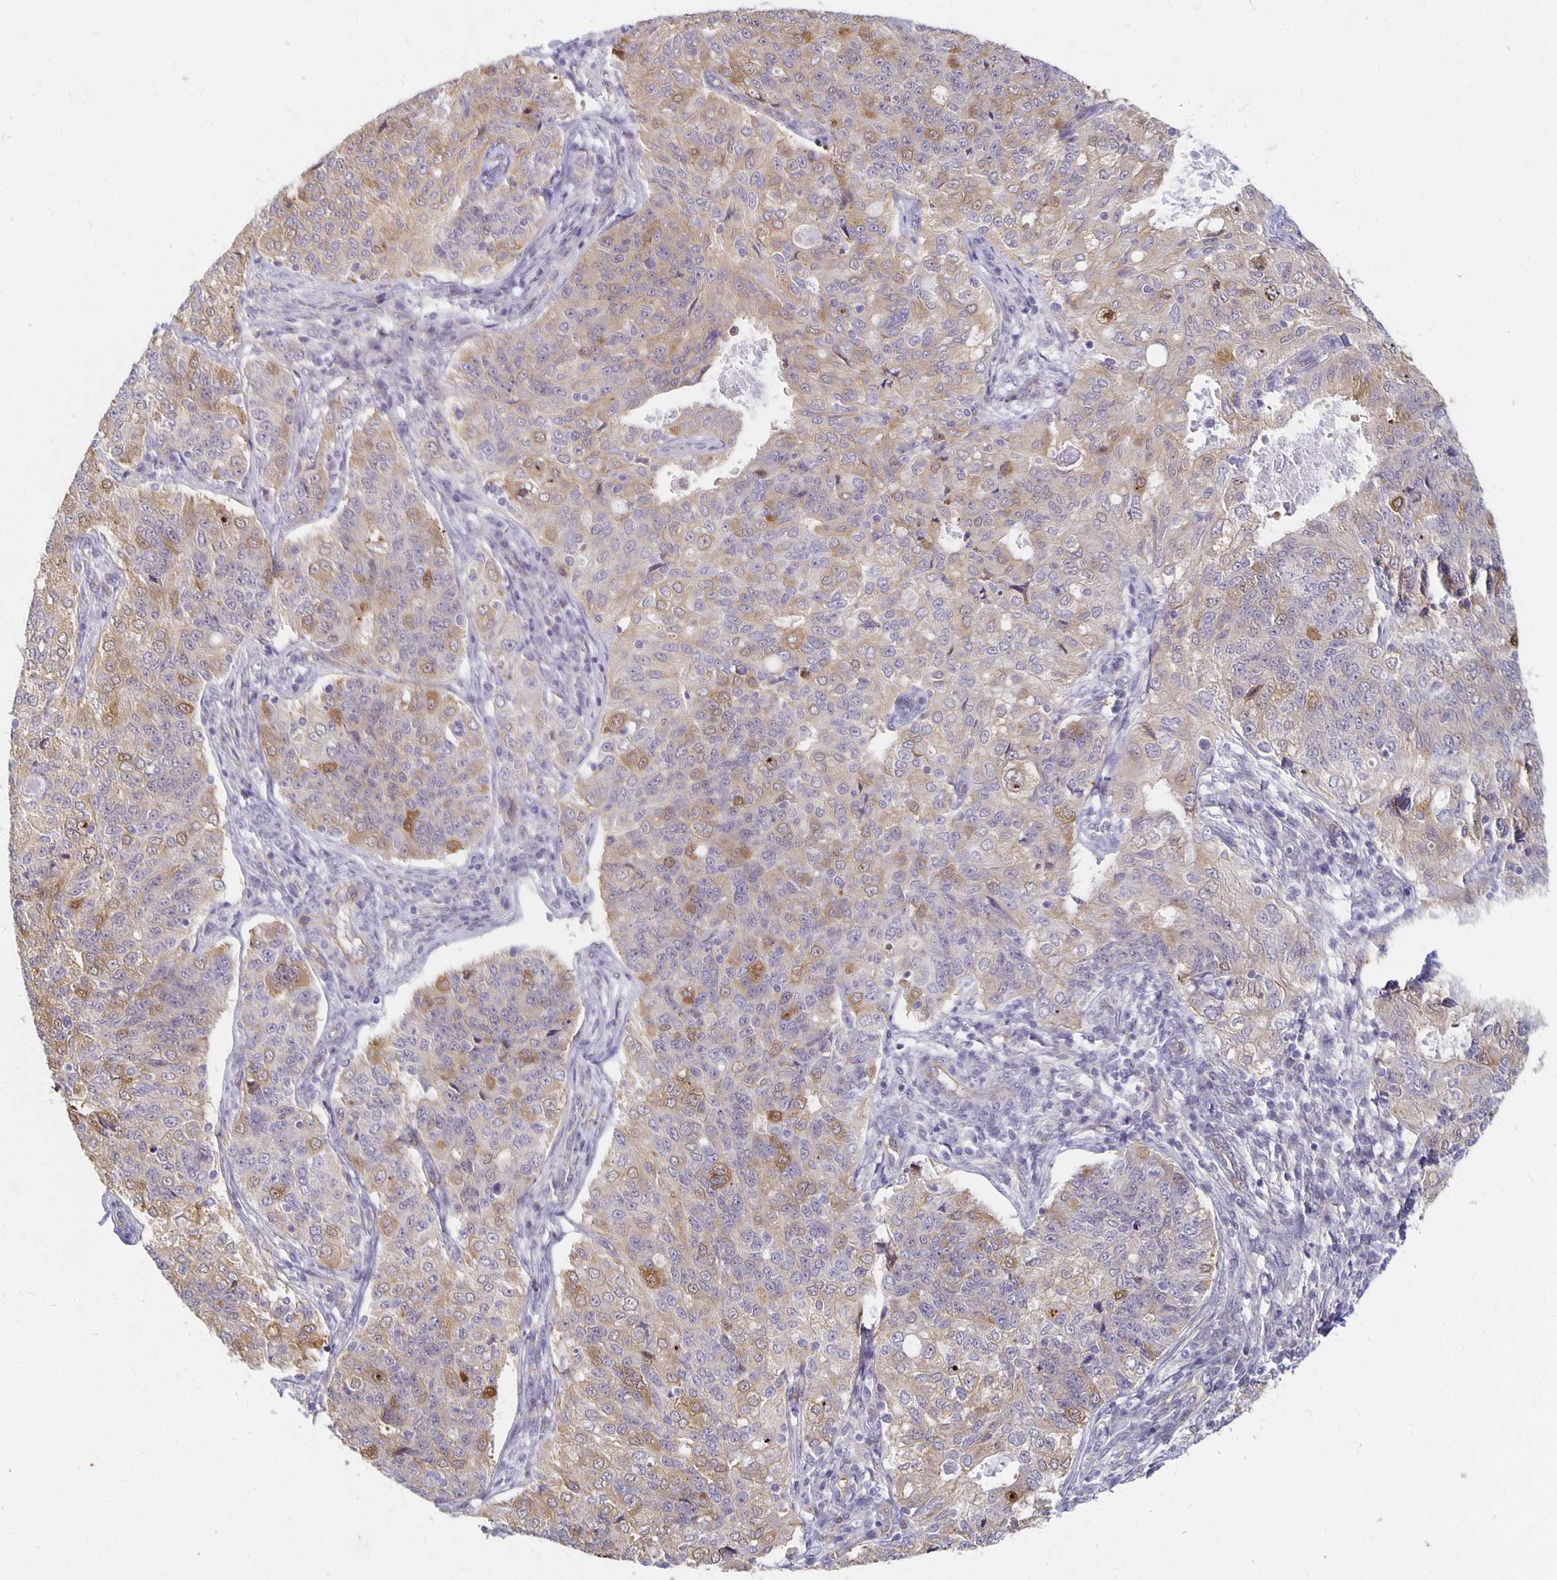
{"staining": {"intensity": "moderate", "quantity": "<25%", "location": "cytoplasmic/membranous,nuclear"}, "tissue": "endometrial cancer", "cell_type": "Tumor cells", "image_type": "cancer", "snomed": [{"axis": "morphology", "description": "Adenocarcinoma, NOS"}, {"axis": "topography", "description": "Endometrium"}], "caption": "A high-resolution image shows immunohistochemistry (IHC) staining of endometrial cancer, which demonstrates moderate cytoplasmic/membranous and nuclear staining in approximately <25% of tumor cells.", "gene": "SORL1", "patient": {"sex": "female", "age": 43}}